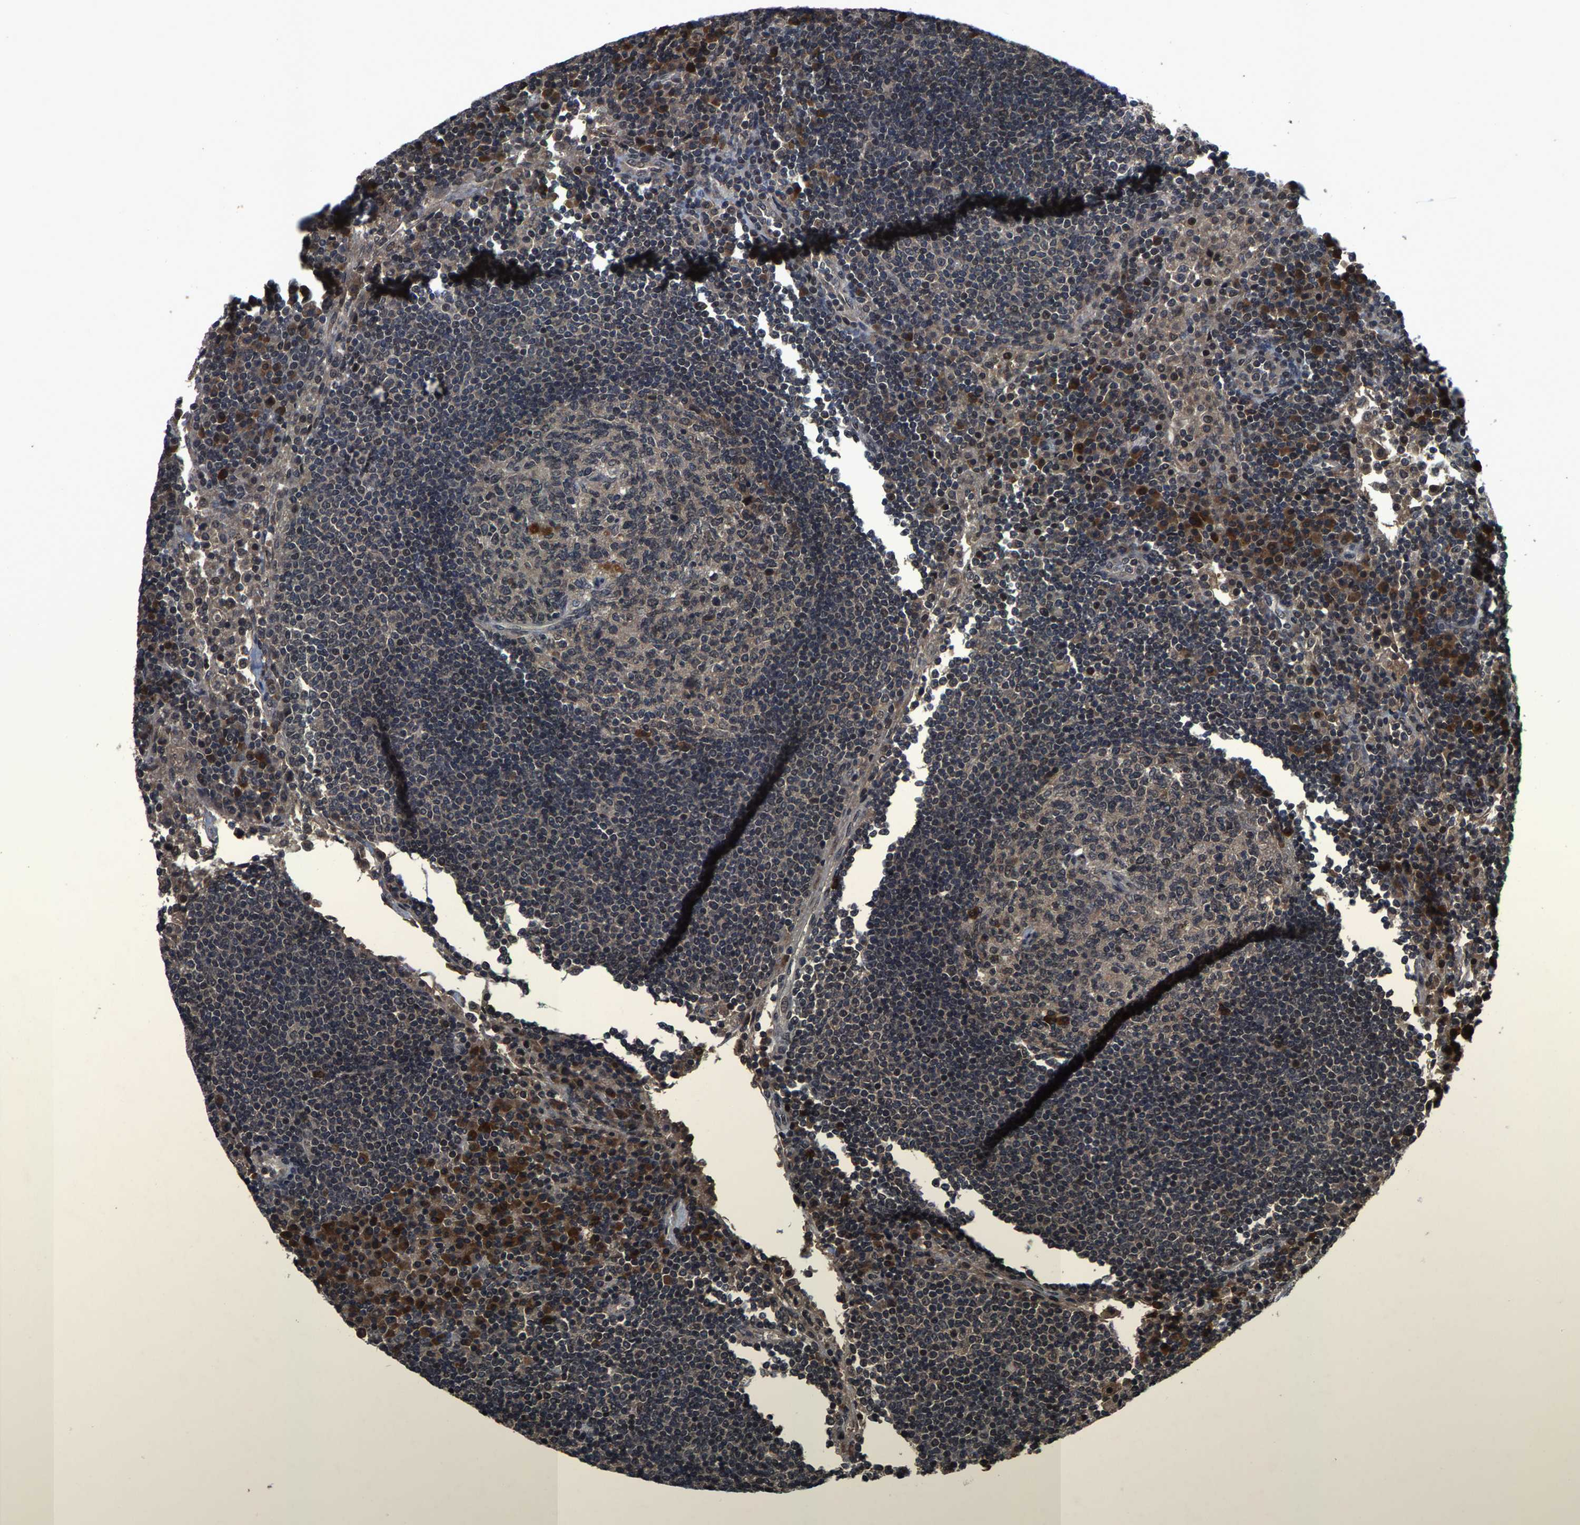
{"staining": {"intensity": "weak", "quantity": "<25%", "location": "nuclear"}, "tissue": "lymph node", "cell_type": "Germinal center cells", "image_type": "normal", "snomed": [{"axis": "morphology", "description": "Normal tissue, NOS"}, {"axis": "topography", "description": "Lymph node"}], "caption": "Germinal center cells are negative for brown protein staining in normal lymph node. Nuclei are stained in blue.", "gene": "HUWE1", "patient": {"sex": "female", "age": 53}}